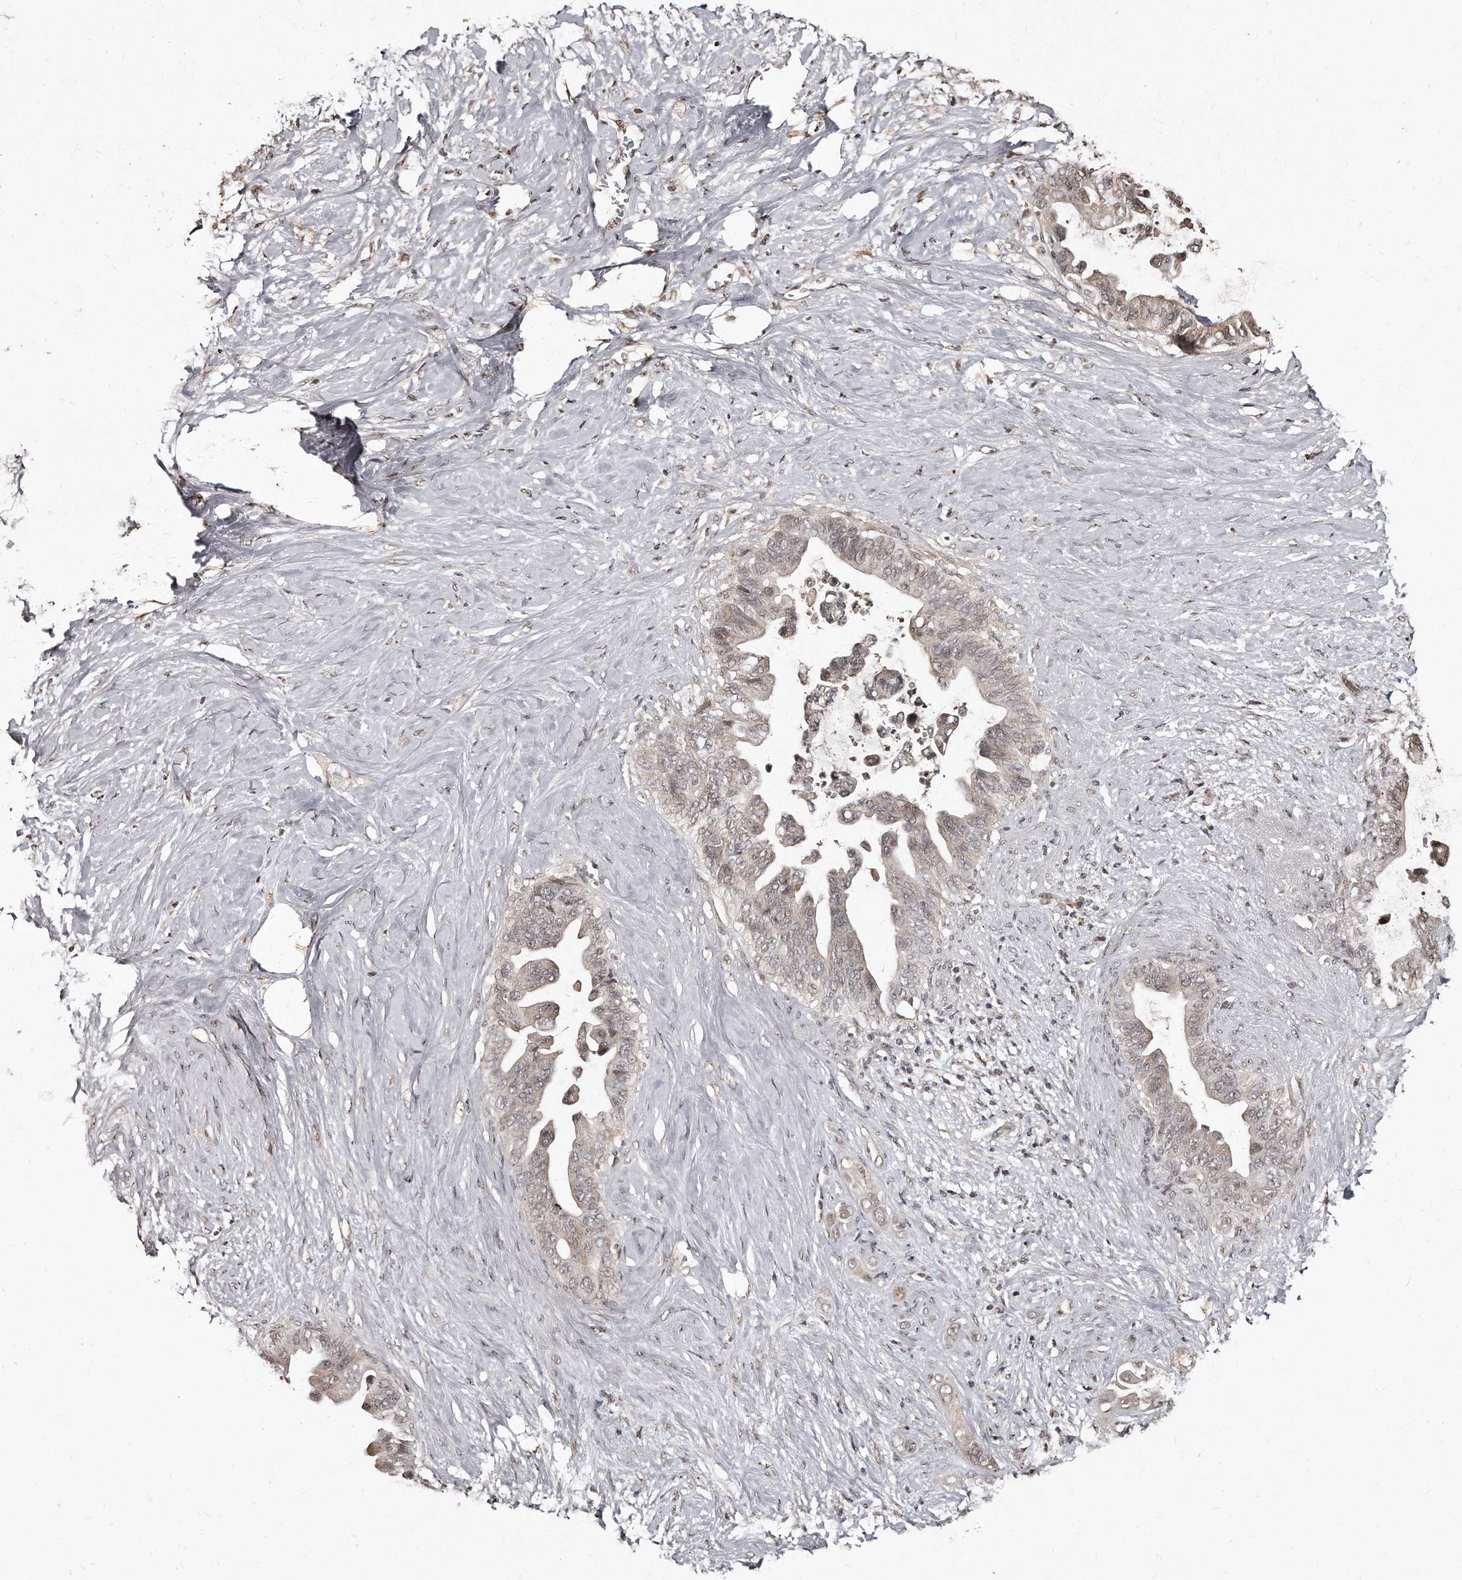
{"staining": {"intensity": "weak", "quantity": ">75%", "location": "cytoplasmic/membranous,nuclear"}, "tissue": "pancreatic cancer", "cell_type": "Tumor cells", "image_type": "cancer", "snomed": [{"axis": "morphology", "description": "Adenocarcinoma, NOS"}, {"axis": "topography", "description": "Pancreas"}], "caption": "Protein expression by immunohistochemistry displays weak cytoplasmic/membranous and nuclear staining in about >75% of tumor cells in adenocarcinoma (pancreatic).", "gene": "TSHR", "patient": {"sex": "female", "age": 72}}